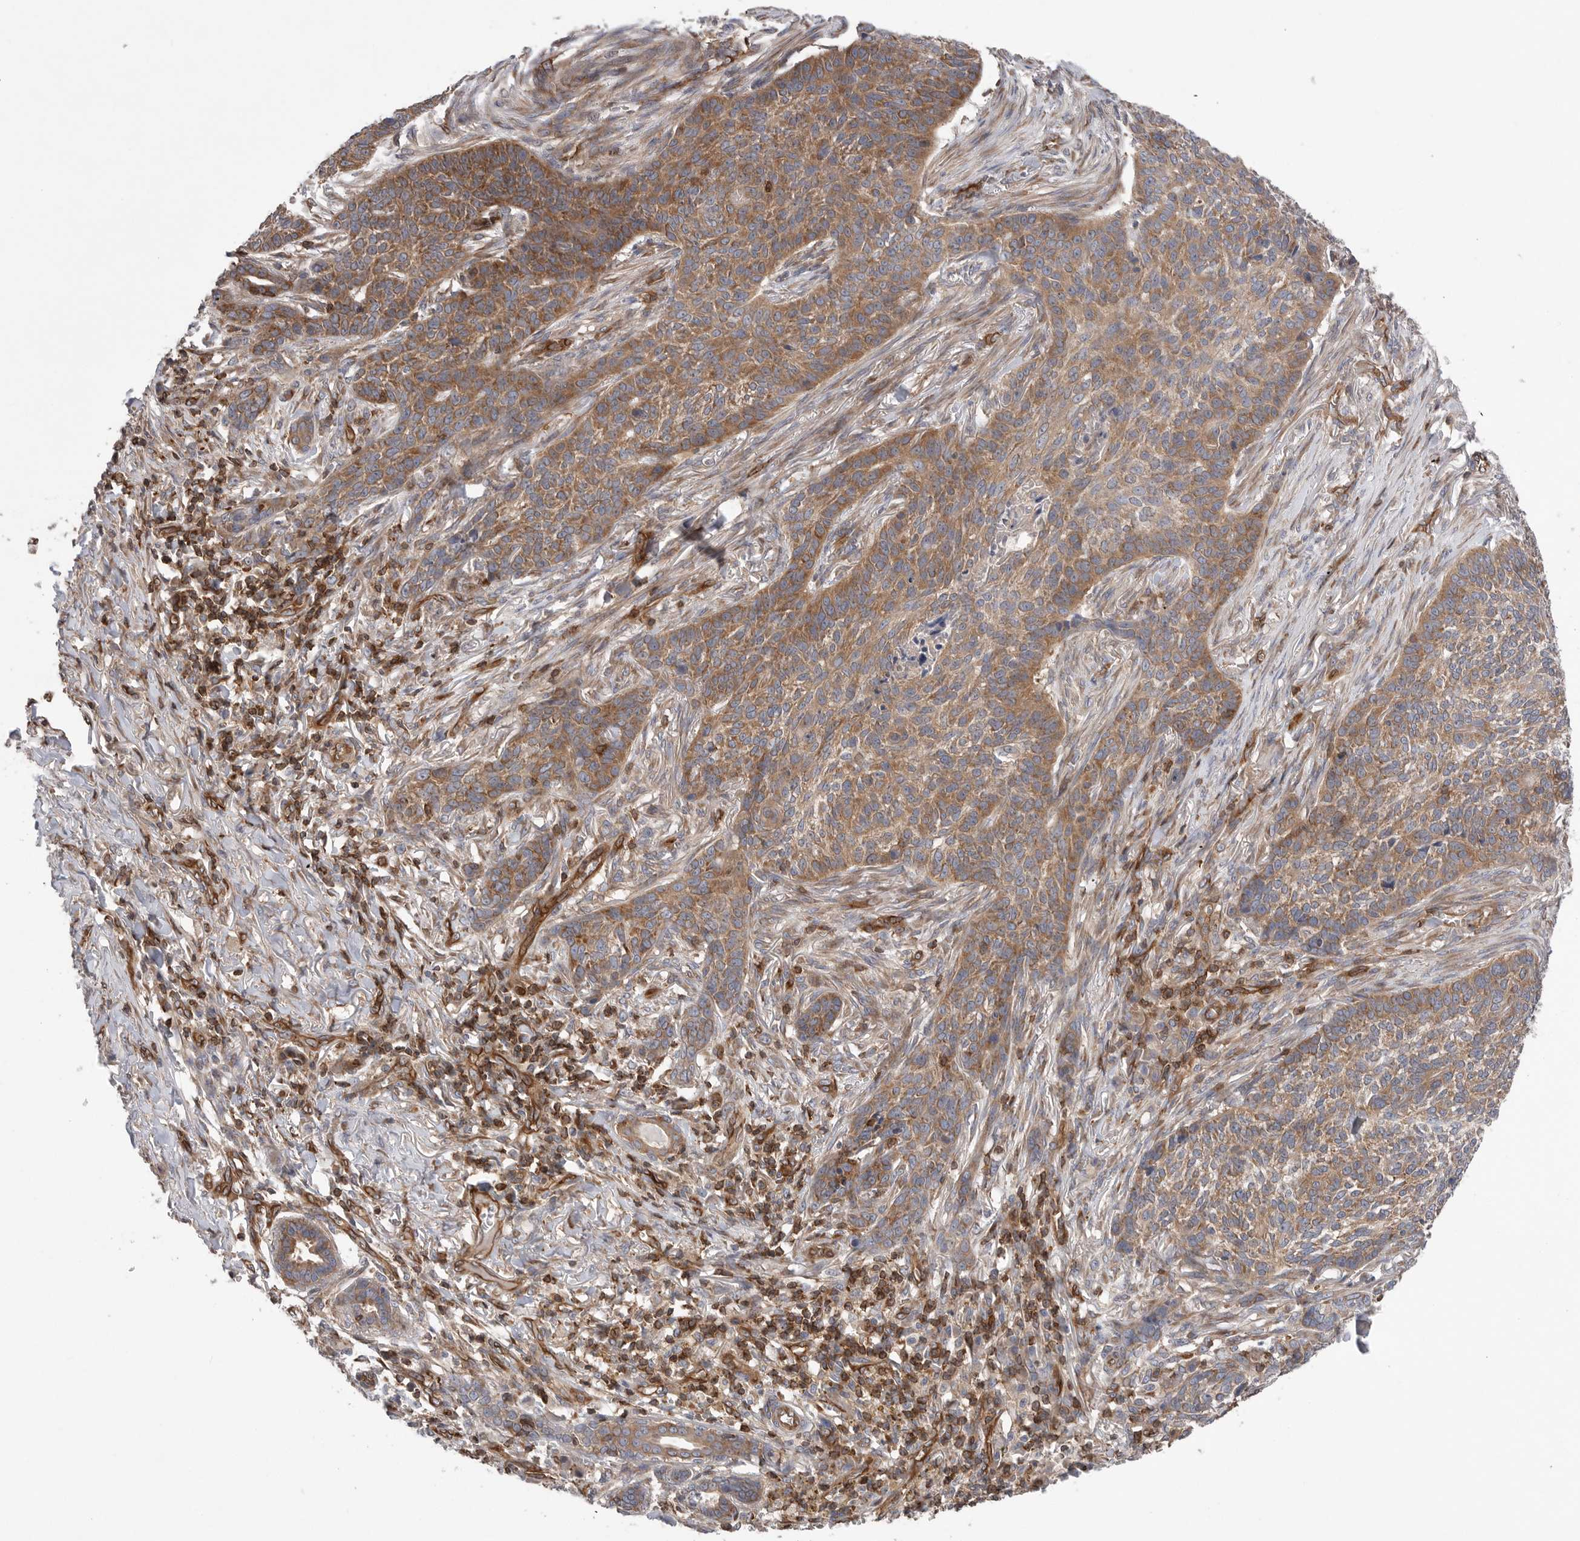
{"staining": {"intensity": "moderate", "quantity": ">75%", "location": "cytoplasmic/membranous"}, "tissue": "skin cancer", "cell_type": "Tumor cells", "image_type": "cancer", "snomed": [{"axis": "morphology", "description": "Basal cell carcinoma"}, {"axis": "topography", "description": "Skin"}], "caption": "IHC micrograph of human basal cell carcinoma (skin) stained for a protein (brown), which demonstrates medium levels of moderate cytoplasmic/membranous staining in about >75% of tumor cells.", "gene": "PRKCH", "patient": {"sex": "male", "age": 85}}